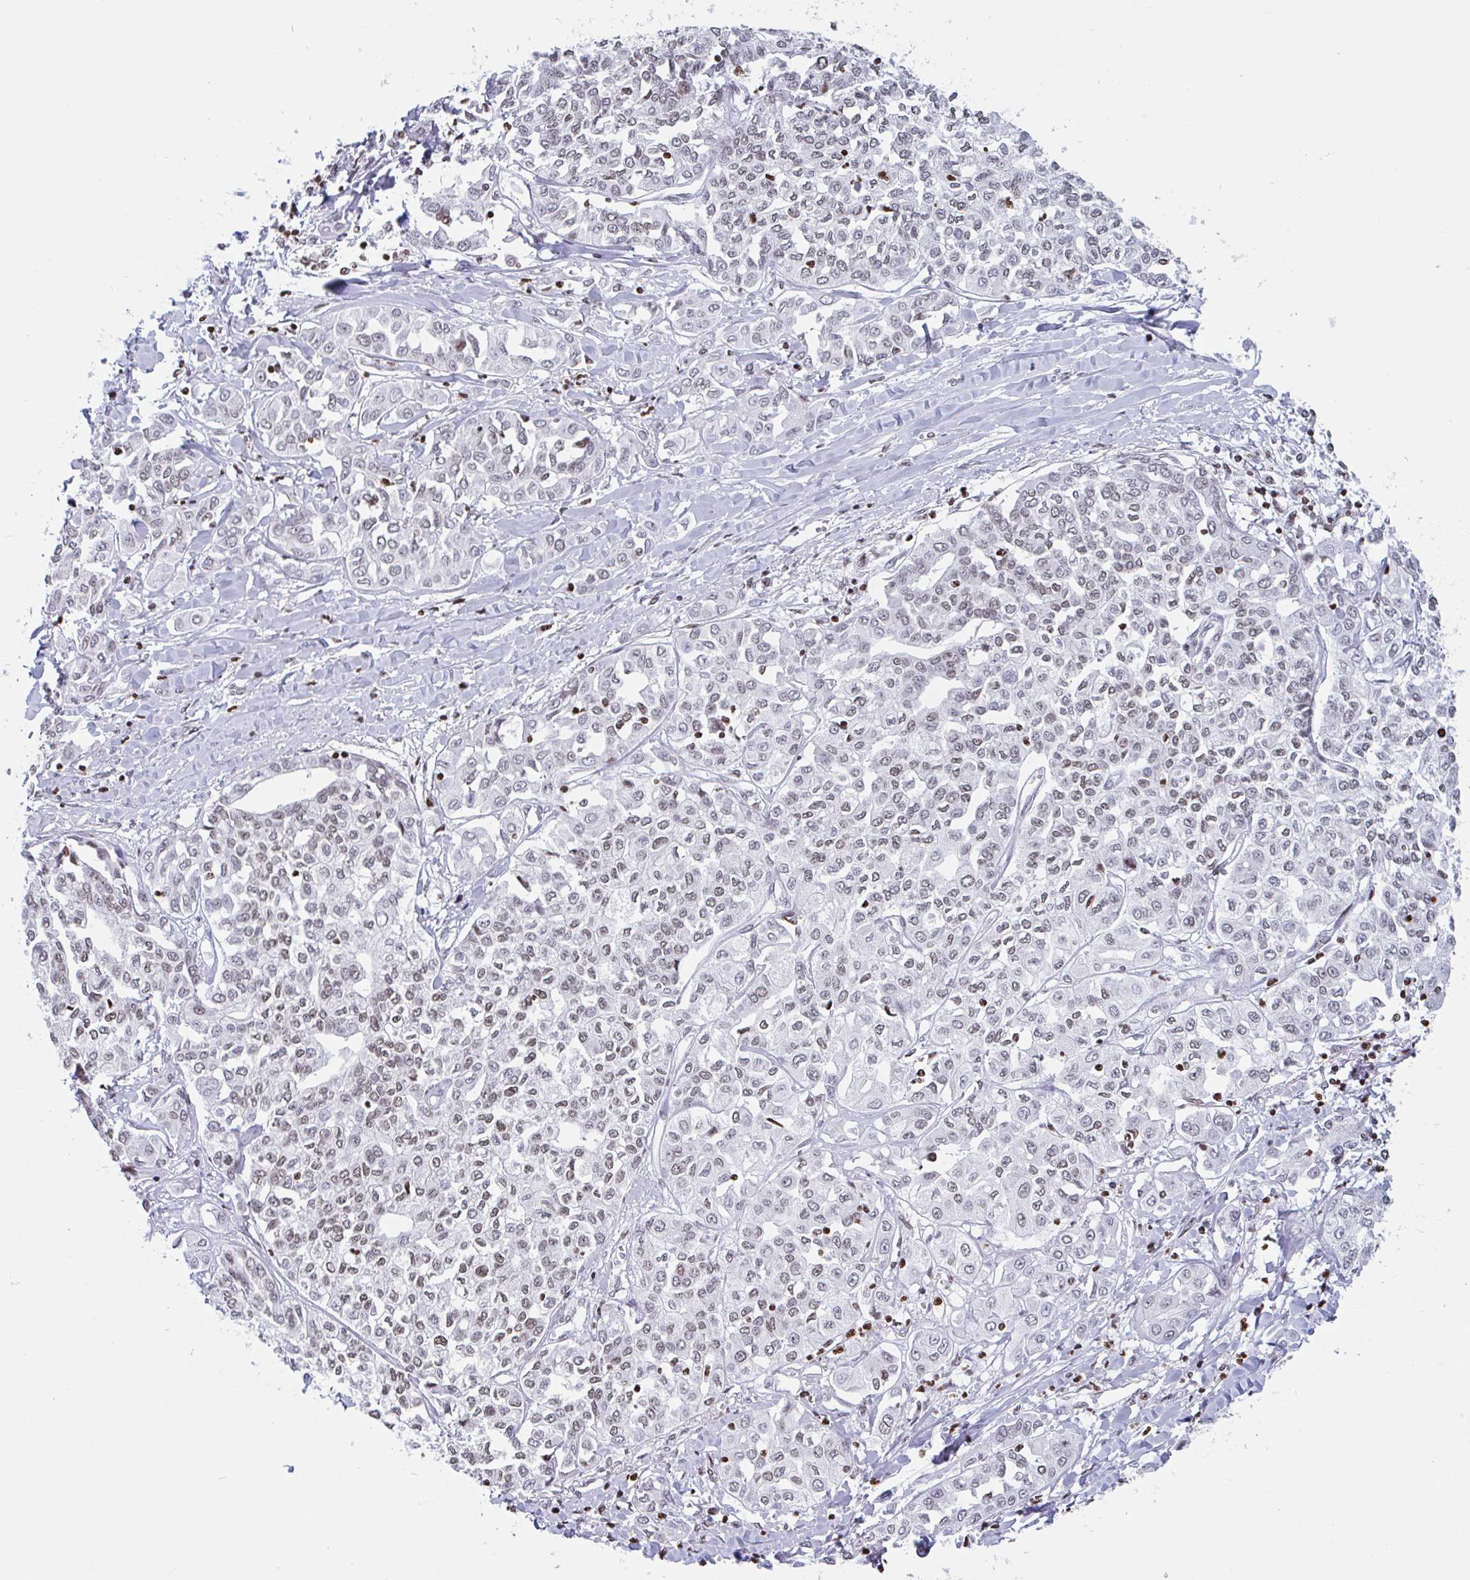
{"staining": {"intensity": "weak", "quantity": ">75%", "location": "nuclear"}, "tissue": "liver cancer", "cell_type": "Tumor cells", "image_type": "cancer", "snomed": [{"axis": "morphology", "description": "Cholangiocarcinoma"}, {"axis": "topography", "description": "Liver"}], "caption": "Weak nuclear staining for a protein is present in approximately >75% of tumor cells of cholangiocarcinoma (liver) using immunohistochemistry (IHC).", "gene": "NOL6", "patient": {"sex": "female", "age": 77}}